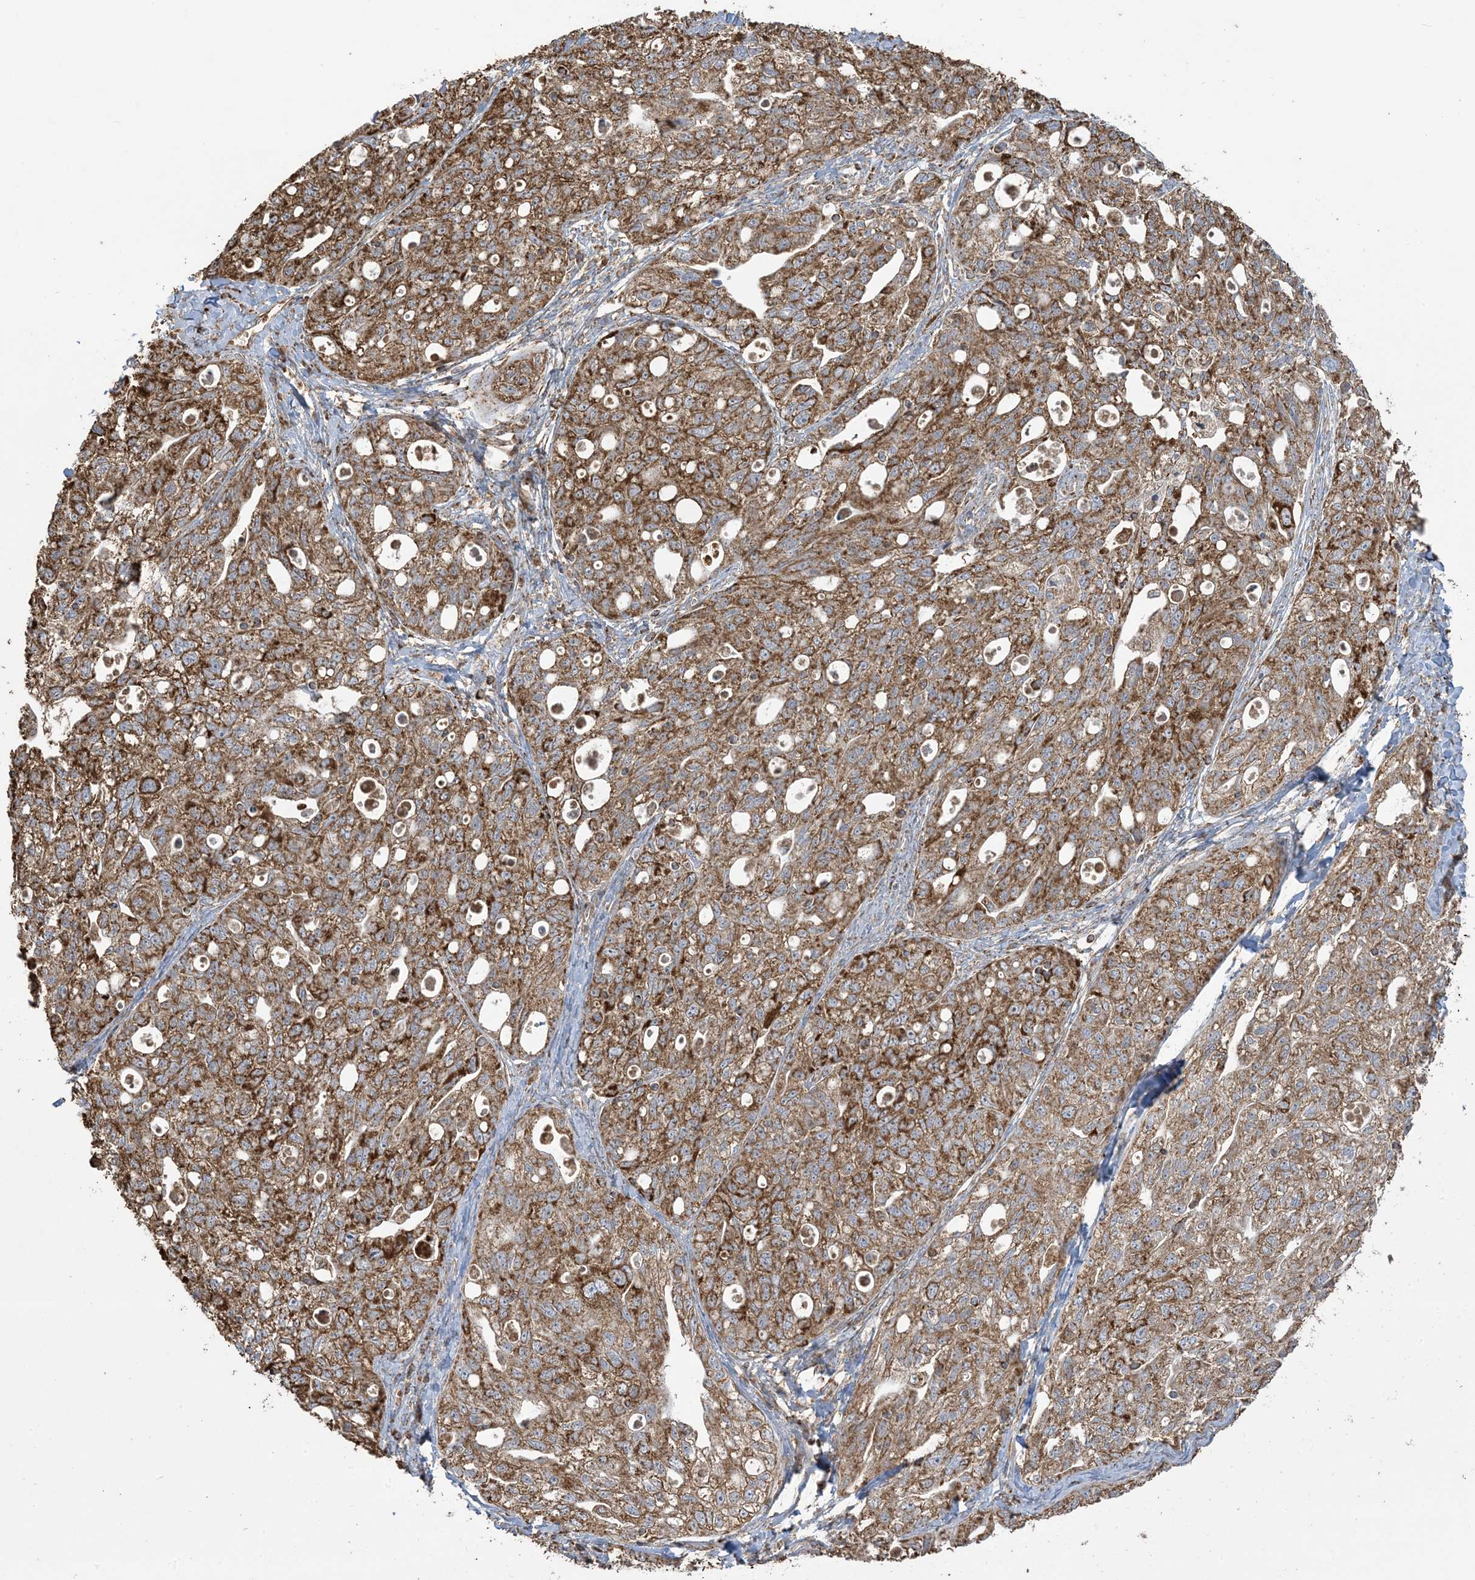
{"staining": {"intensity": "moderate", "quantity": ">75%", "location": "cytoplasmic/membranous"}, "tissue": "ovarian cancer", "cell_type": "Tumor cells", "image_type": "cancer", "snomed": [{"axis": "morphology", "description": "Carcinoma, NOS"}, {"axis": "morphology", "description": "Cystadenocarcinoma, serous, NOS"}, {"axis": "topography", "description": "Ovary"}], "caption": "DAB immunohistochemical staining of ovarian carcinoma shows moderate cytoplasmic/membranous protein positivity in approximately >75% of tumor cells. The staining was performed using DAB (3,3'-diaminobenzidine) to visualize the protein expression in brown, while the nuclei were stained in blue with hematoxylin (Magnification: 20x).", "gene": "AGA", "patient": {"sex": "female", "age": 69}}